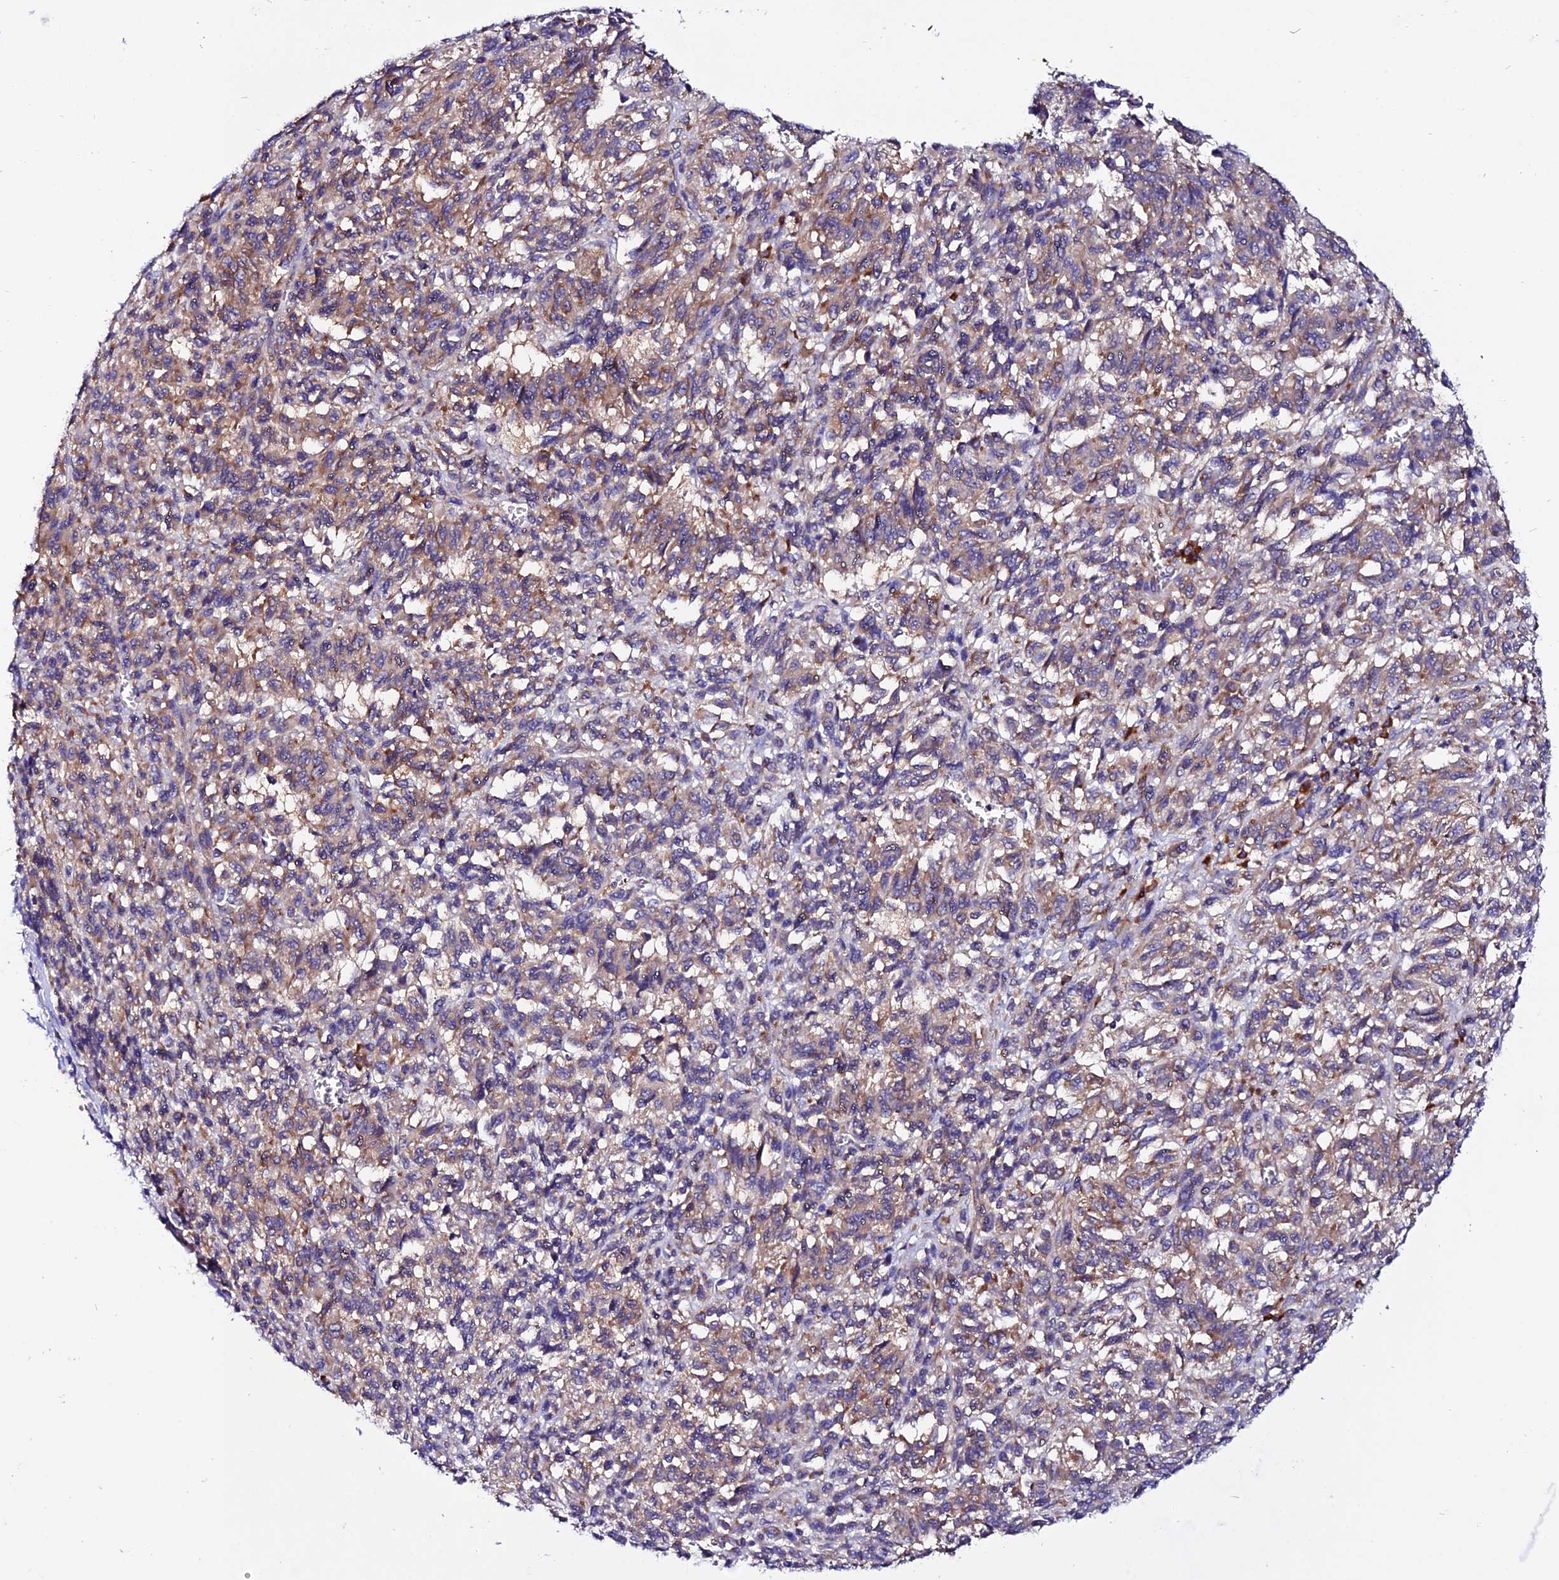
{"staining": {"intensity": "moderate", "quantity": "25%-75%", "location": "cytoplasmic/membranous"}, "tissue": "melanoma", "cell_type": "Tumor cells", "image_type": "cancer", "snomed": [{"axis": "morphology", "description": "Malignant melanoma, Metastatic site"}, {"axis": "topography", "description": "Lung"}], "caption": "Brown immunohistochemical staining in human melanoma exhibits moderate cytoplasmic/membranous staining in approximately 25%-75% of tumor cells.", "gene": "EEF1G", "patient": {"sex": "male", "age": 64}}